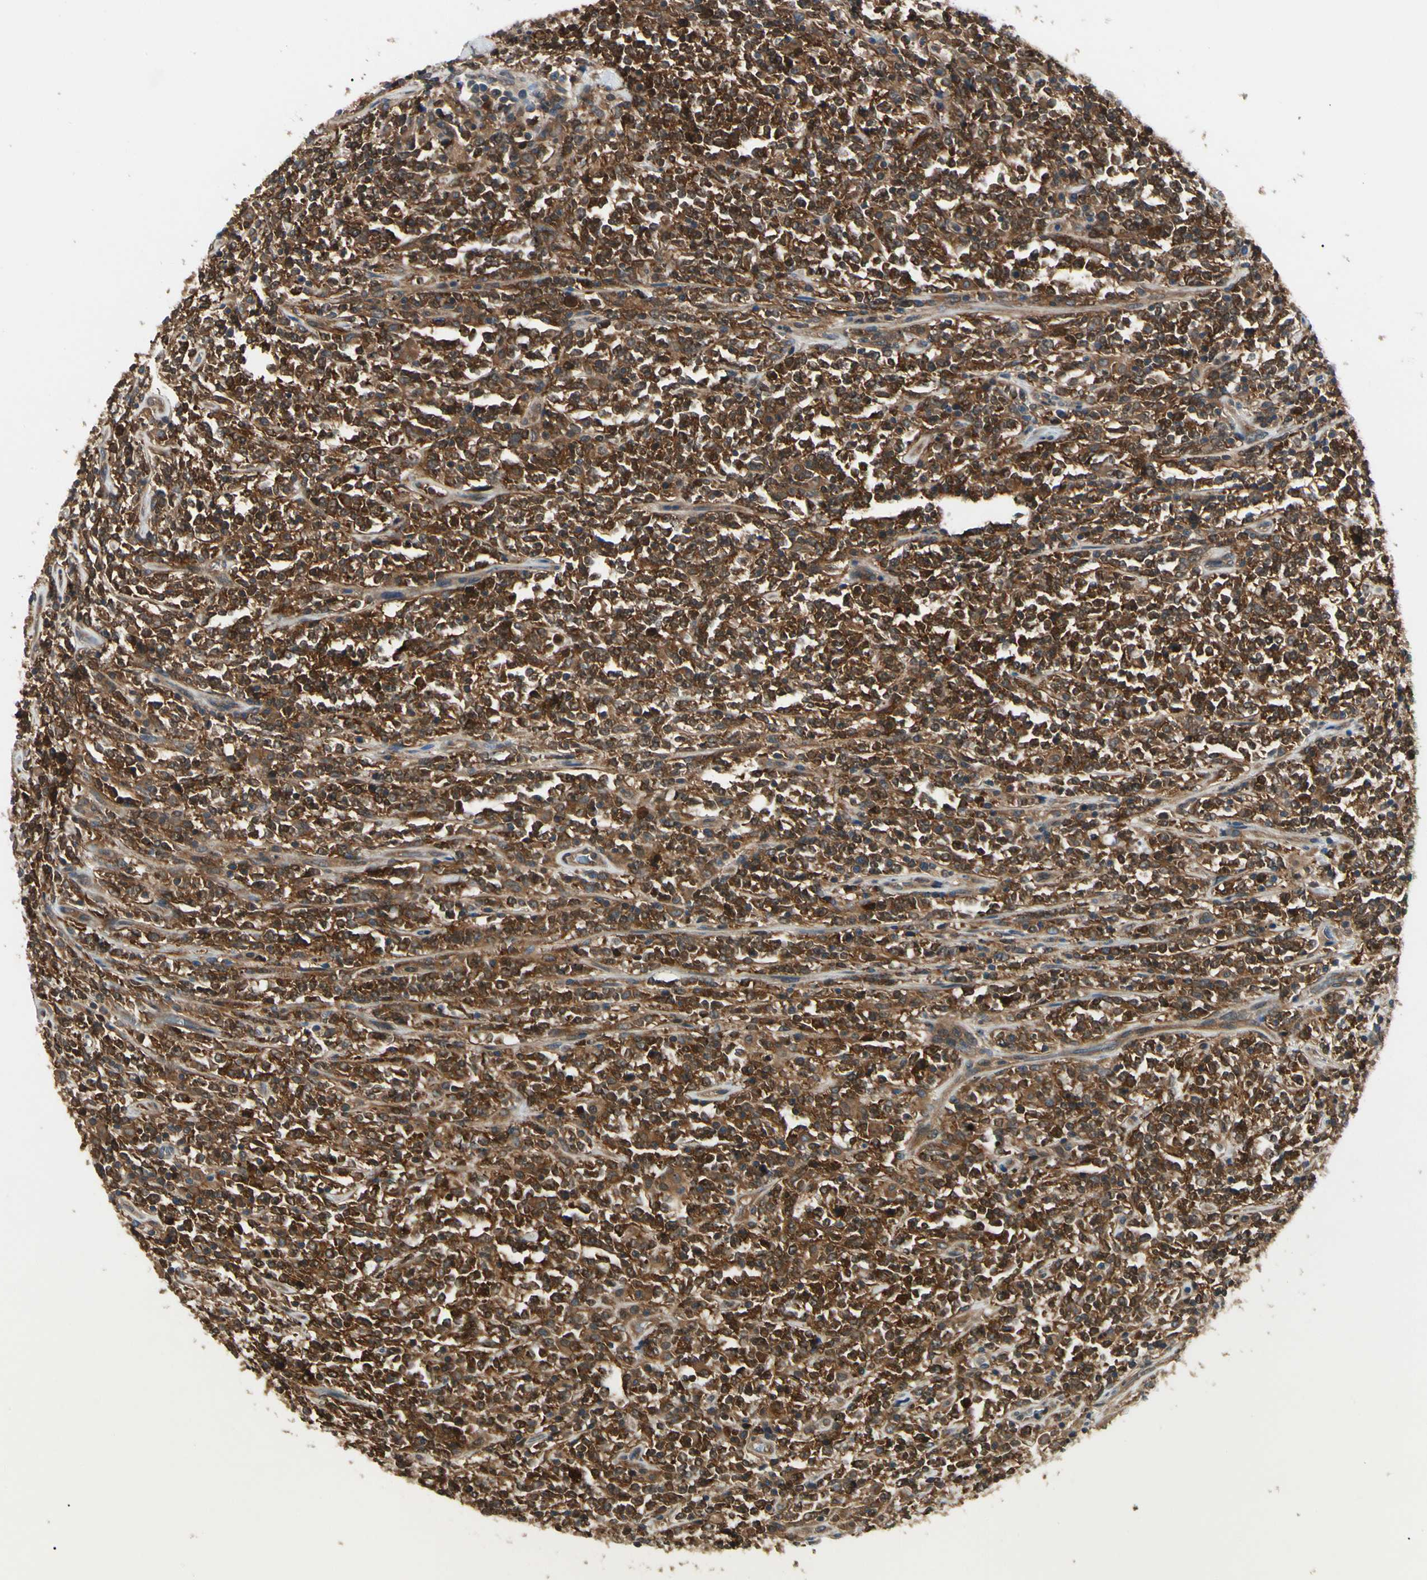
{"staining": {"intensity": "strong", "quantity": ">75%", "location": "cytoplasmic/membranous"}, "tissue": "lymphoma", "cell_type": "Tumor cells", "image_type": "cancer", "snomed": [{"axis": "morphology", "description": "Malignant lymphoma, non-Hodgkin's type, High grade"}, {"axis": "topography", "description": "Soft tissue"}], "caption": "Immunohistochemistry (IHC) staining of malignant lymphoma, non-Hodgkin's type (high-grade), which shows high levels of strong cytoplasmic/membranous expression in about >75% of tumor cells indicating strong cytoplasmic/membranous protein positivity. The staining was performed using DAB (brown) for protein detection and nuclei were counterstained in hematoxylin (blue).", "gene": "NME1-NME2", "patient": {"sex": "male", "age": 18}}